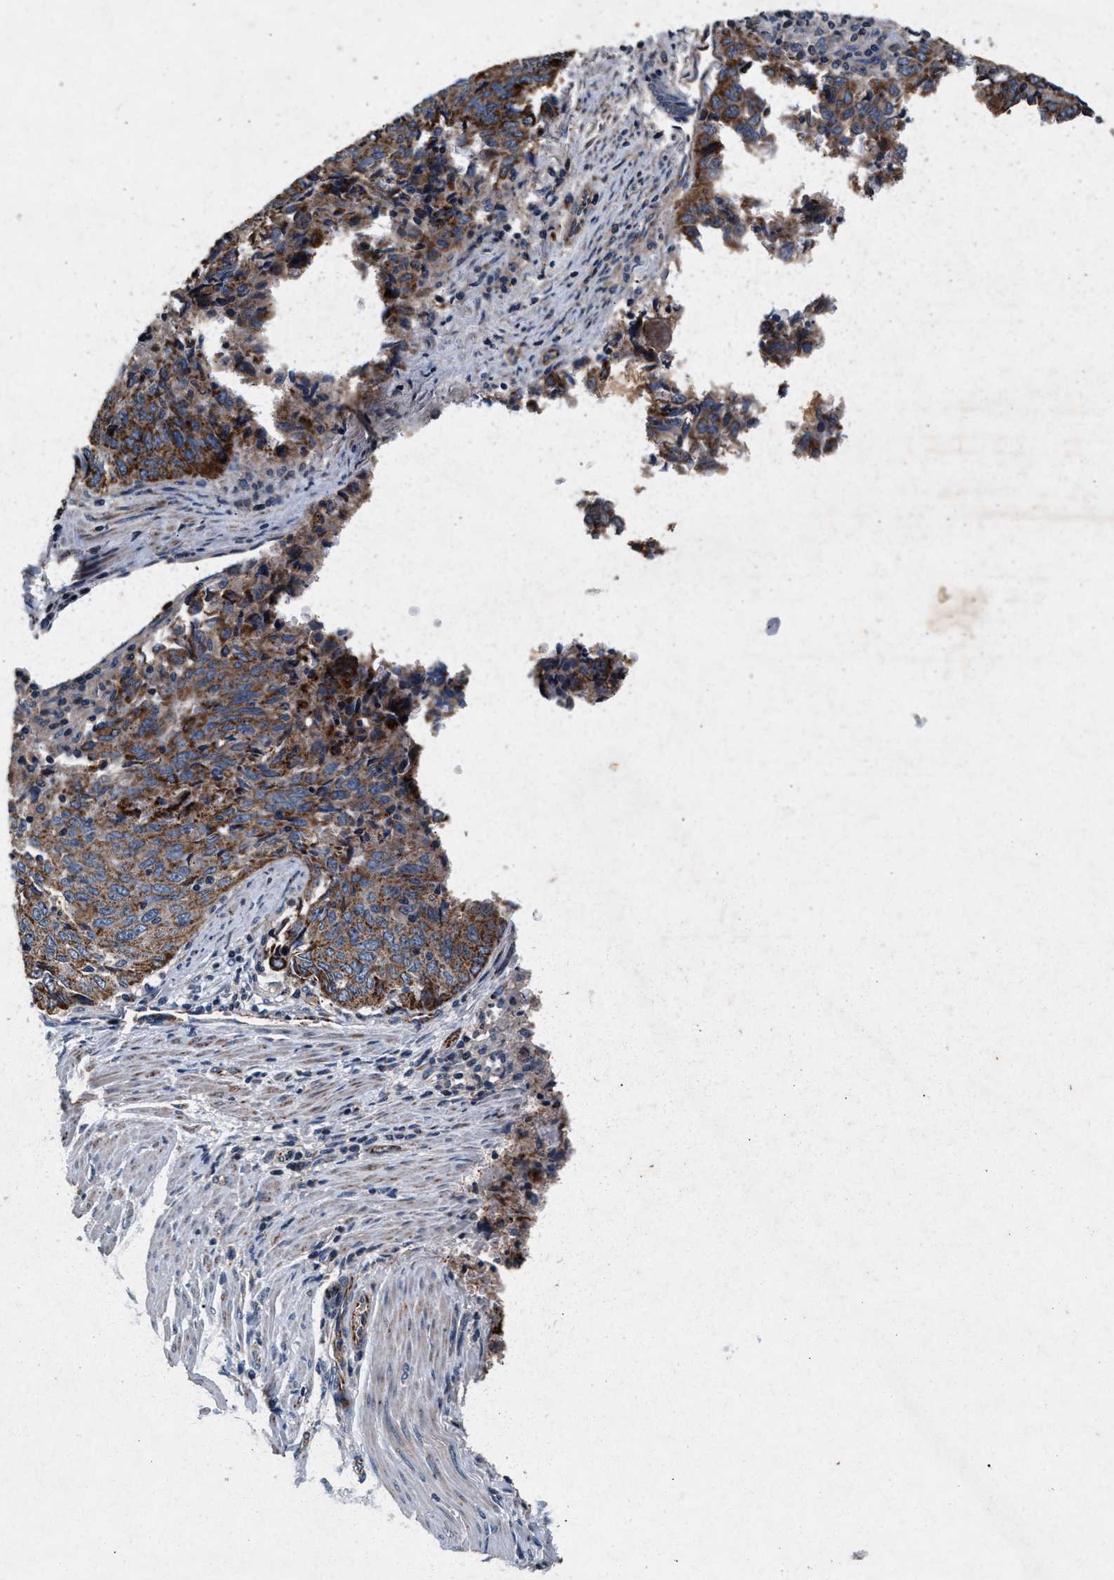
{"staining": {"intensity": "moderate", "quantity": ">75%", "location": "cytoplasmic/membranous"}, "tissue": "endometrial cancer", "cell_type": "Tumor cells", "image_type": "cancer", "snomed": [{"axis": "morphology", "description": "Adenocarcinoma, NOS"}, {"axis": "topography", "description": "Endometrium"}], "caption": "Tumor cells demonstrate moderate cytoplasmic/membranous expression in approximately >75% of cells in endometrial cancer (adenocarcinoma).", "gene": "PKD2L1", "patient": {"sex": "female", "age": 80}}